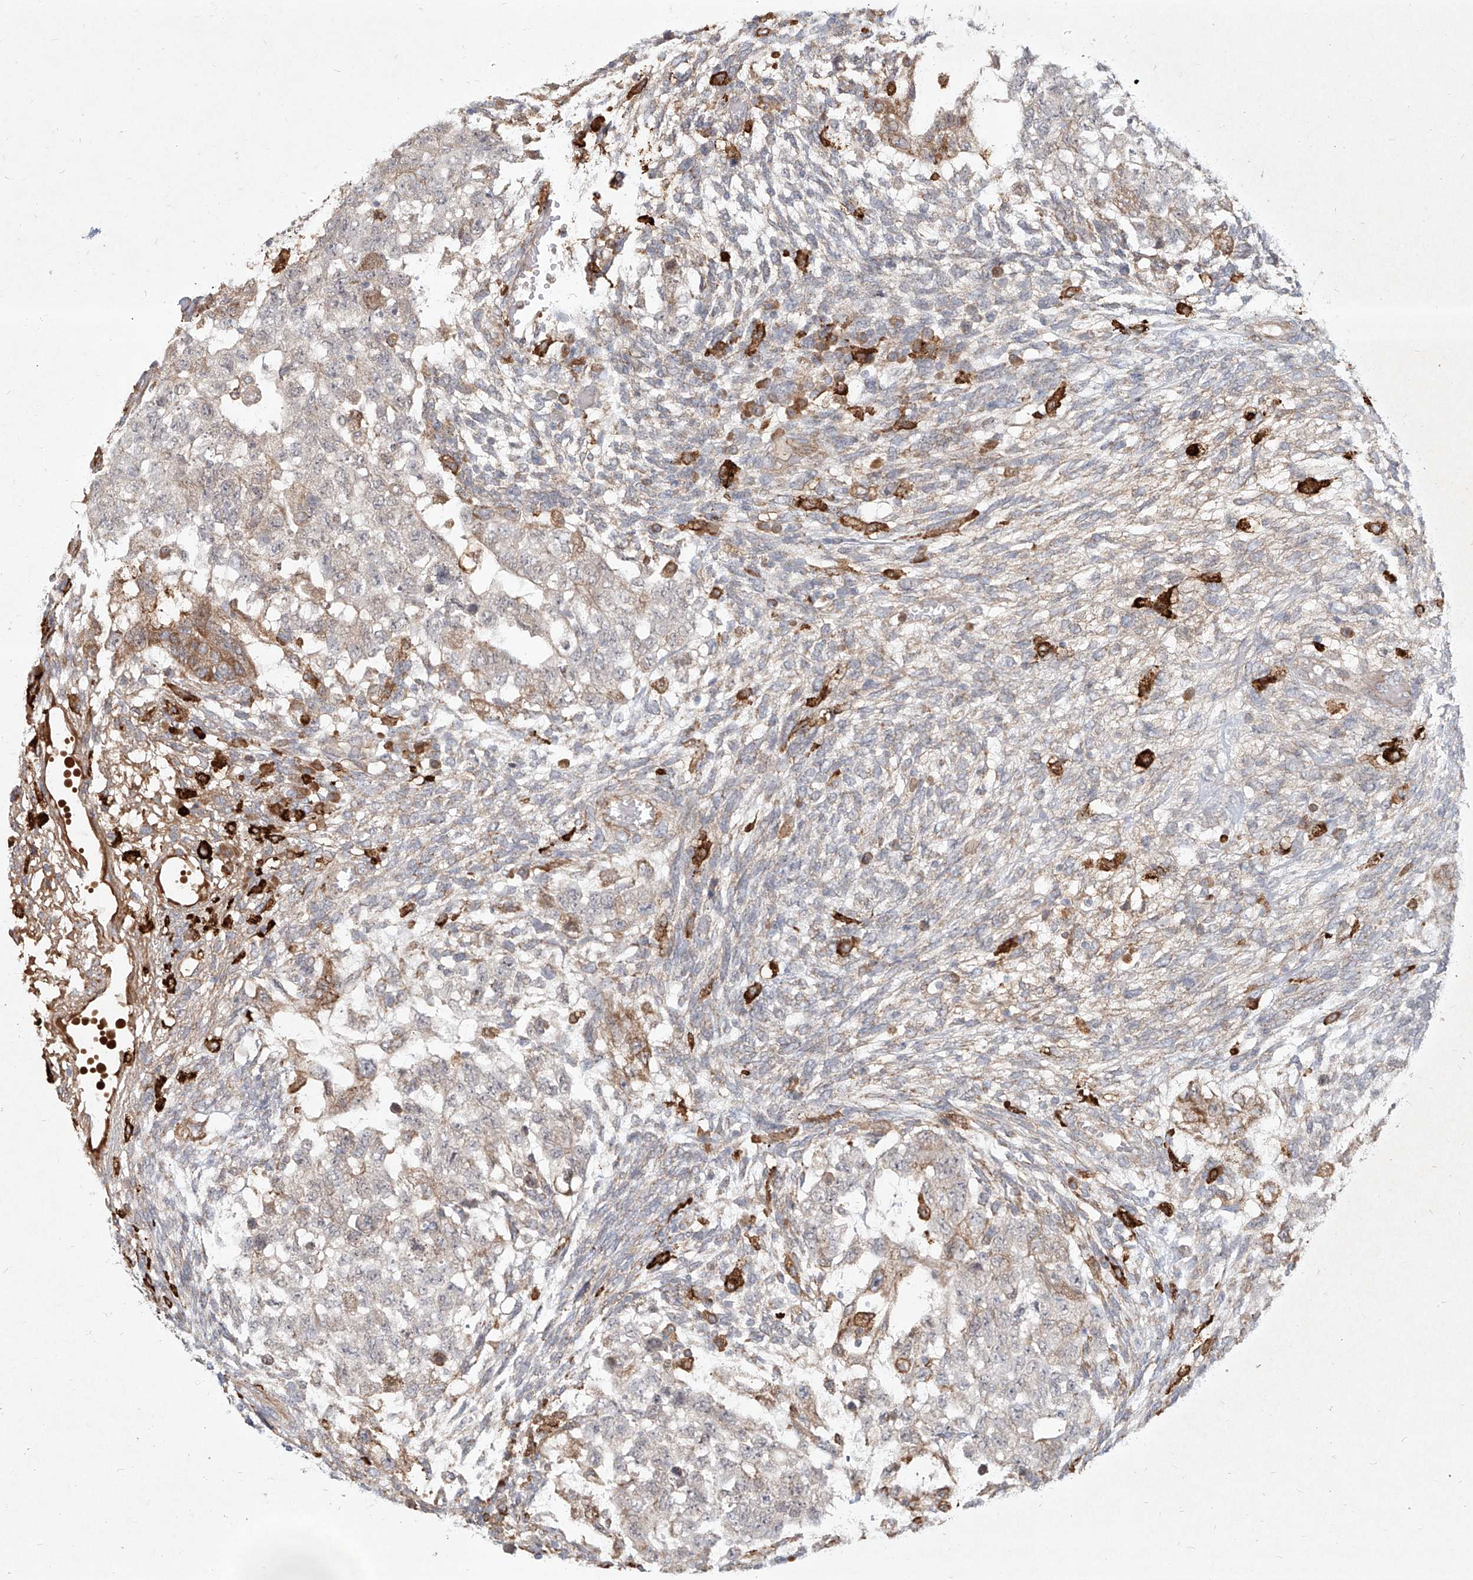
{"staining": {"intensity": "negative", "quantity": "none", "location": "none"}, "tissue": "testis cancer", "cell_type": "Tumor cells", "image_type": "cancer", "snomed": [{"axis": "morphology", "description": "Normal tissue, NOS"}, {"axis": "morphology", "description": "Carcinoma, Embryonal, NOS"}, {"axis": "topography", "description": "Testis"}], "caption": "IHC micrograph of neoplastic tissue: embryonal carcinoma (testis) stained with DAB (3,3'-diaminobenzidine) displays no significant protein positivity in tumor cells.", "gene": "CD209", "patient": {"sex": "male", "age": 36}}